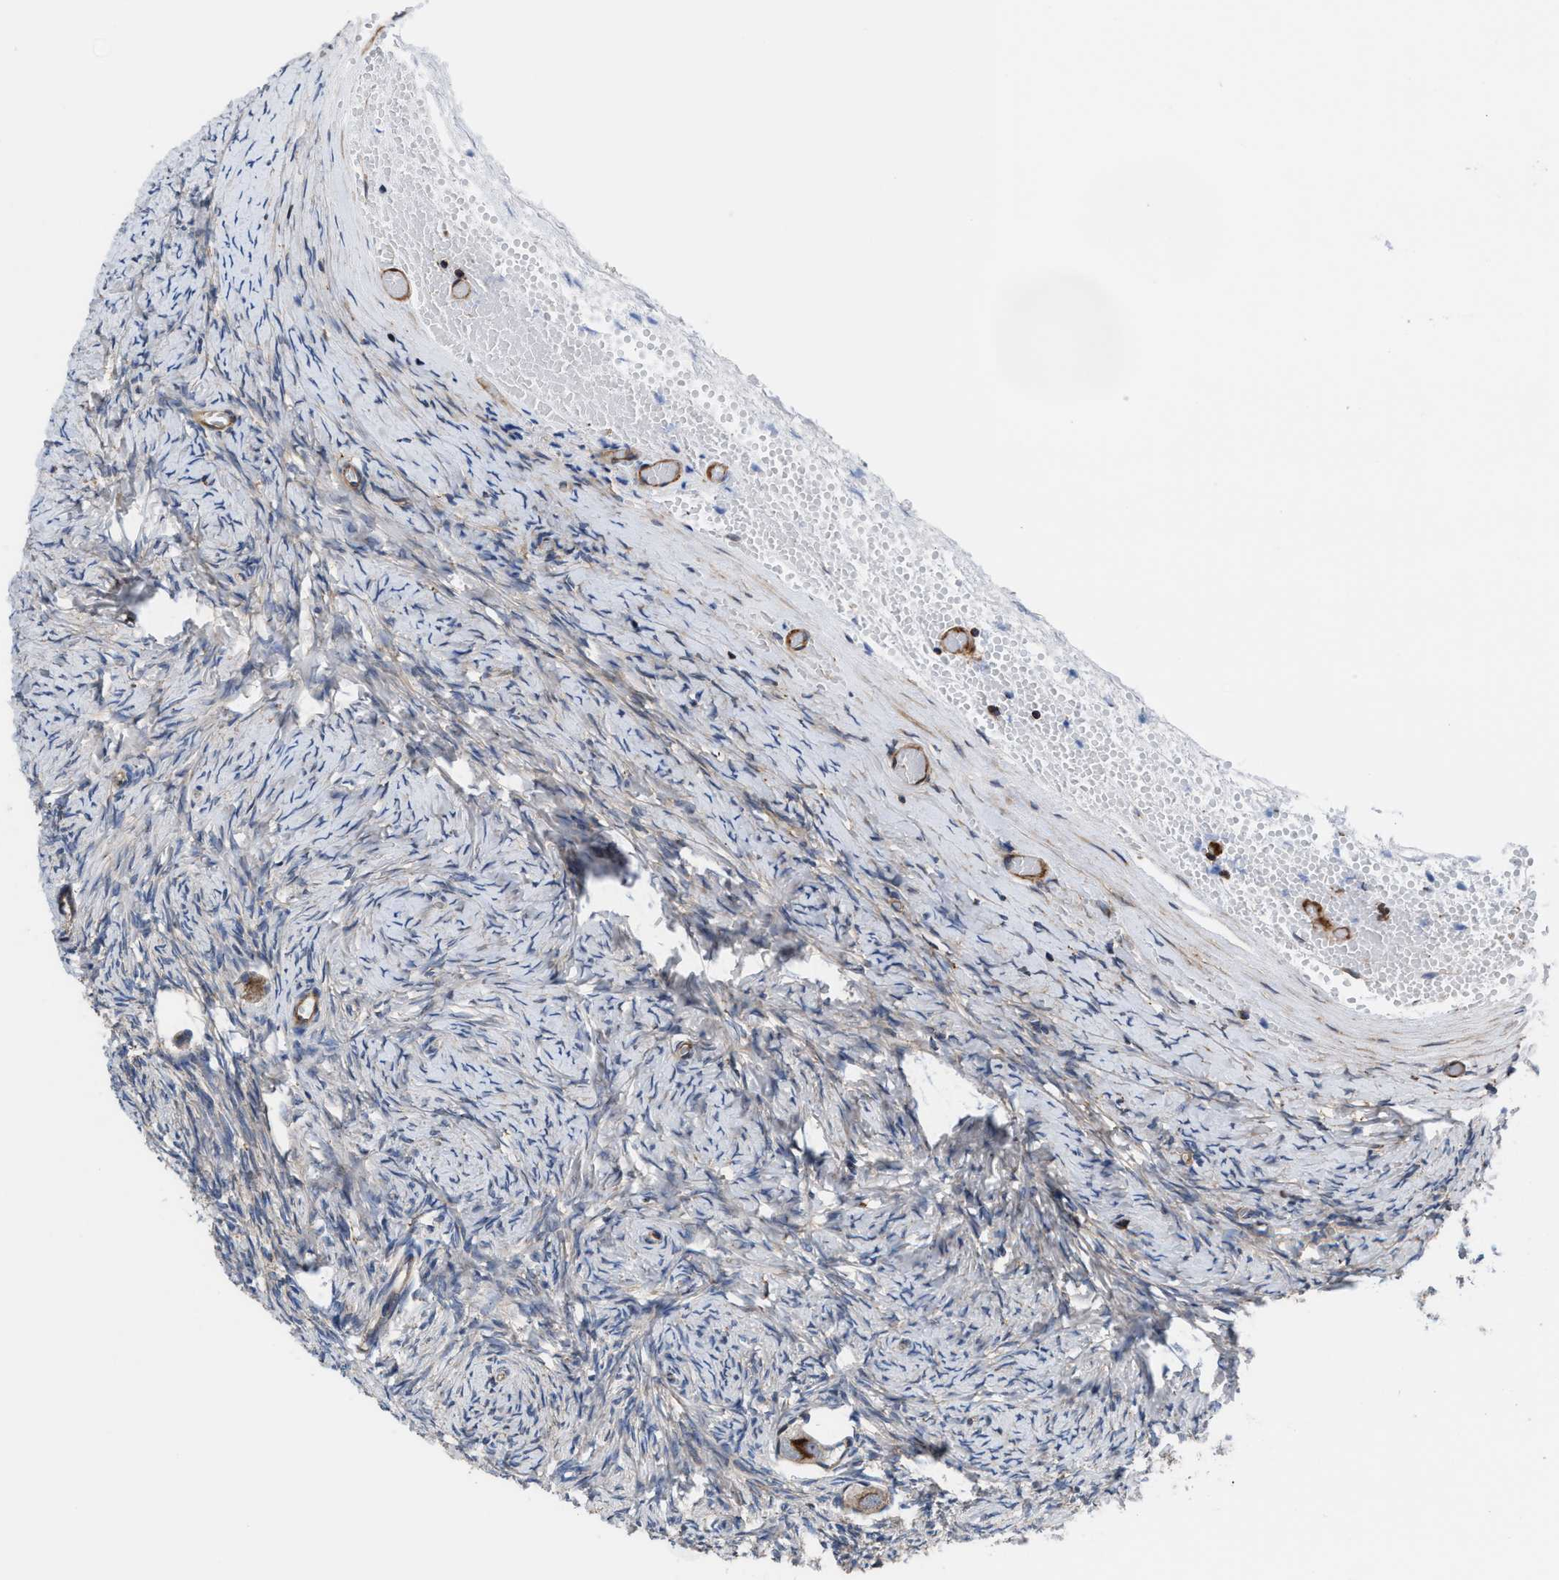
{"staining": {"intensity": "moderate", "quantity": ">75%", "location": "cytoplasmic/membranous"}, "tissue": "ovary", "cell_type": "Follicle cells", "image_type": "normal", "snomed": [{"axis": "morphology", "description": "Normal tissue, NOS"}, {"axis": "topography", "description": "Ovary"}], "caption": "IHC staining of normal ovary, which reveals medium levels of moderate cytoplasmic/membranous positivity in about >75% of follicle cells indicating moderate cytoplasmic/membranous protein expression. The staining was performed using DAB (brown) for protein detection and nuclei were counterstained in hematoxylin (blue).", "gene": "PRR15L", "patient": {"sex": "female", "age": 27}}